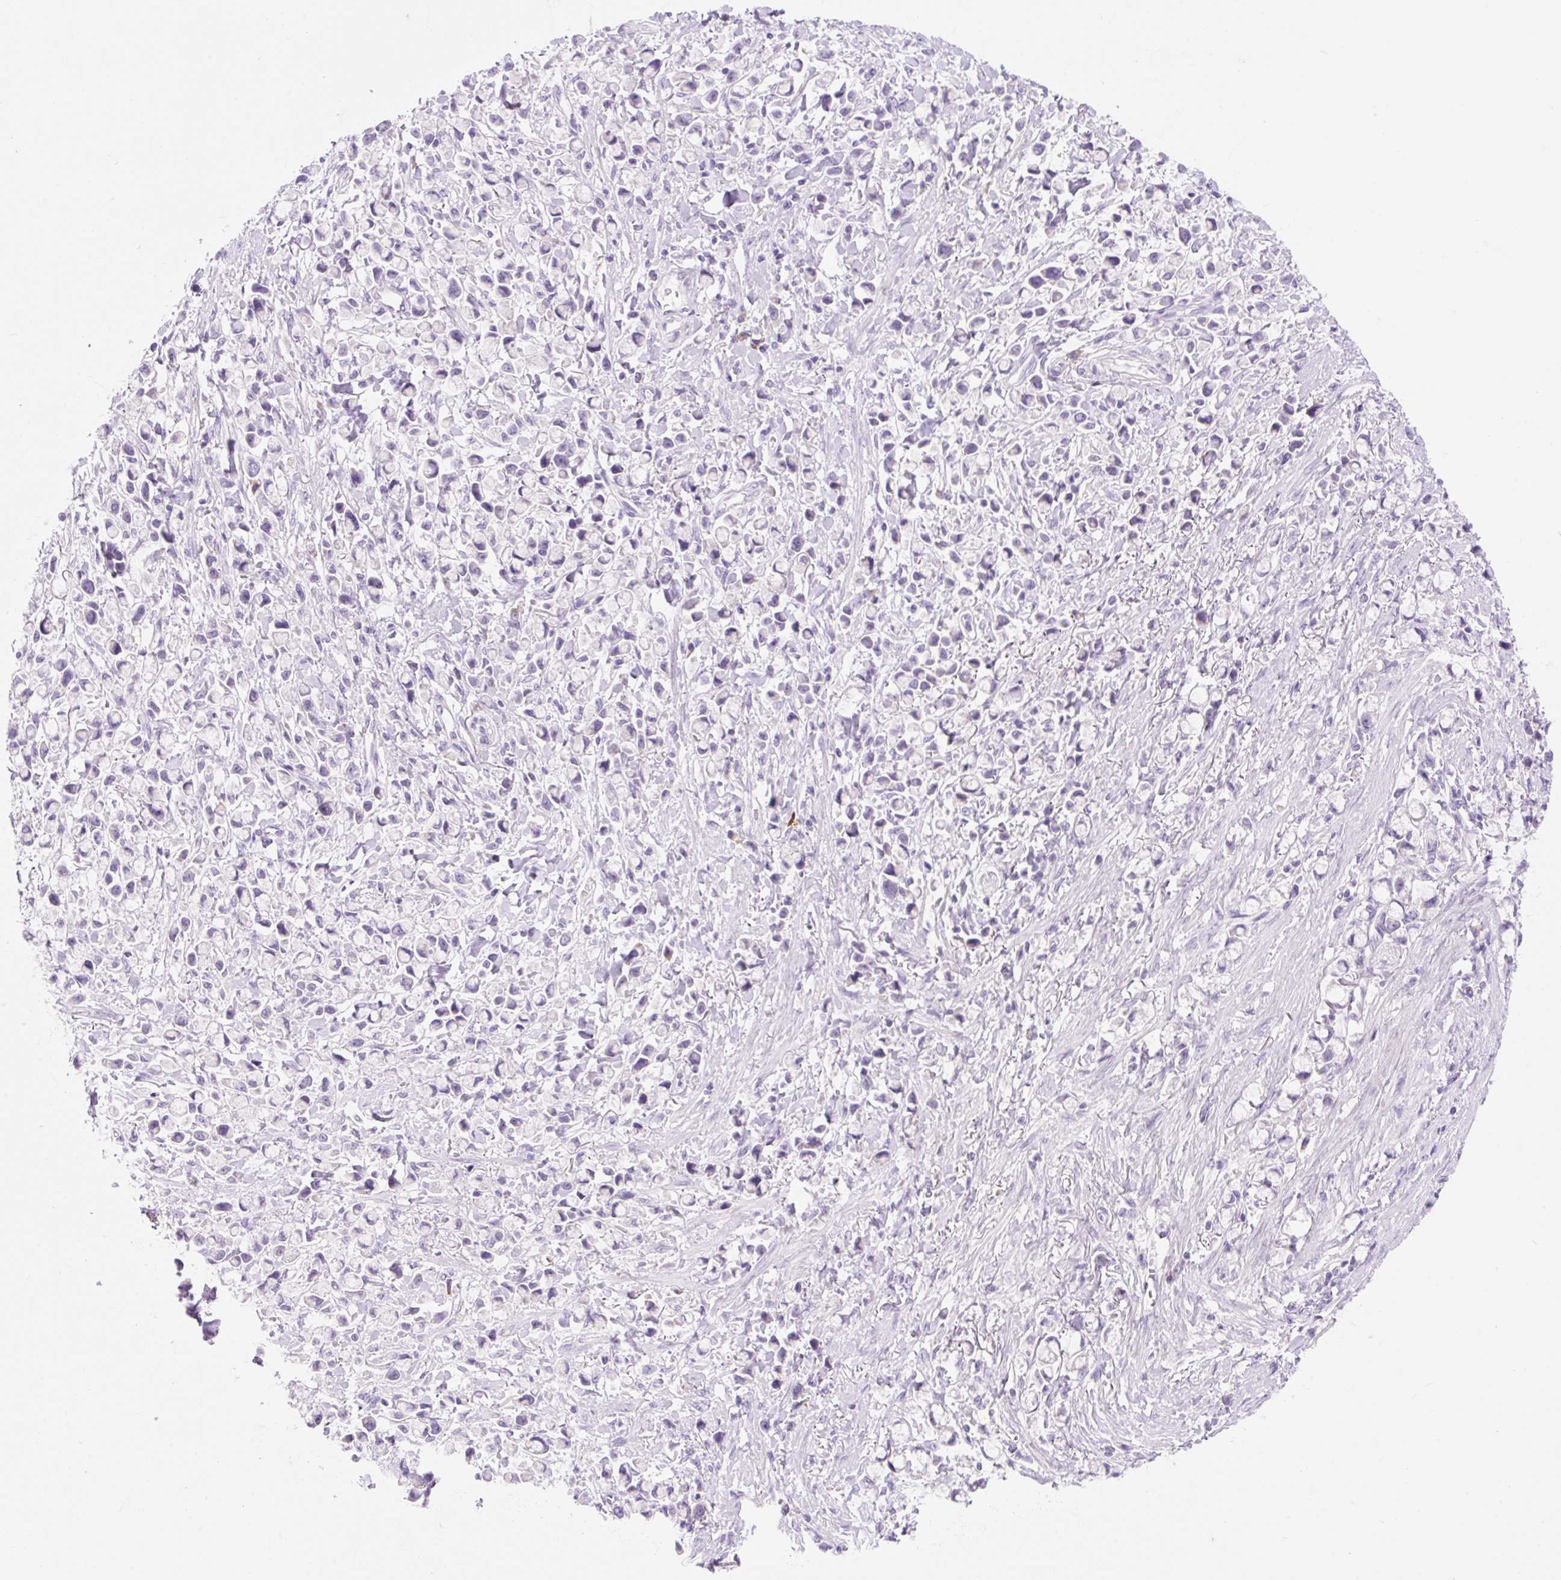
{"staining": {"intensity": "negative", "quantity": "none", "location": "none"}, "tissue": "stomach cancer", "cell_type": "Tumor cells", "image_type": "cancer", "snomed": [{"axis": "morphology", "description": "Adenocarcinoma, NOS"}, {"axis": "topography", "description": "Stomach"}], "caption": "Histopathology image shows no protein staining in tumor cells of stomach cancer tissue. (Immunohistochemistry (ihc), brightfield microscopy, high magnification).", "gene": "CELF6", "patient": {"sex": "female", "age": 81}}